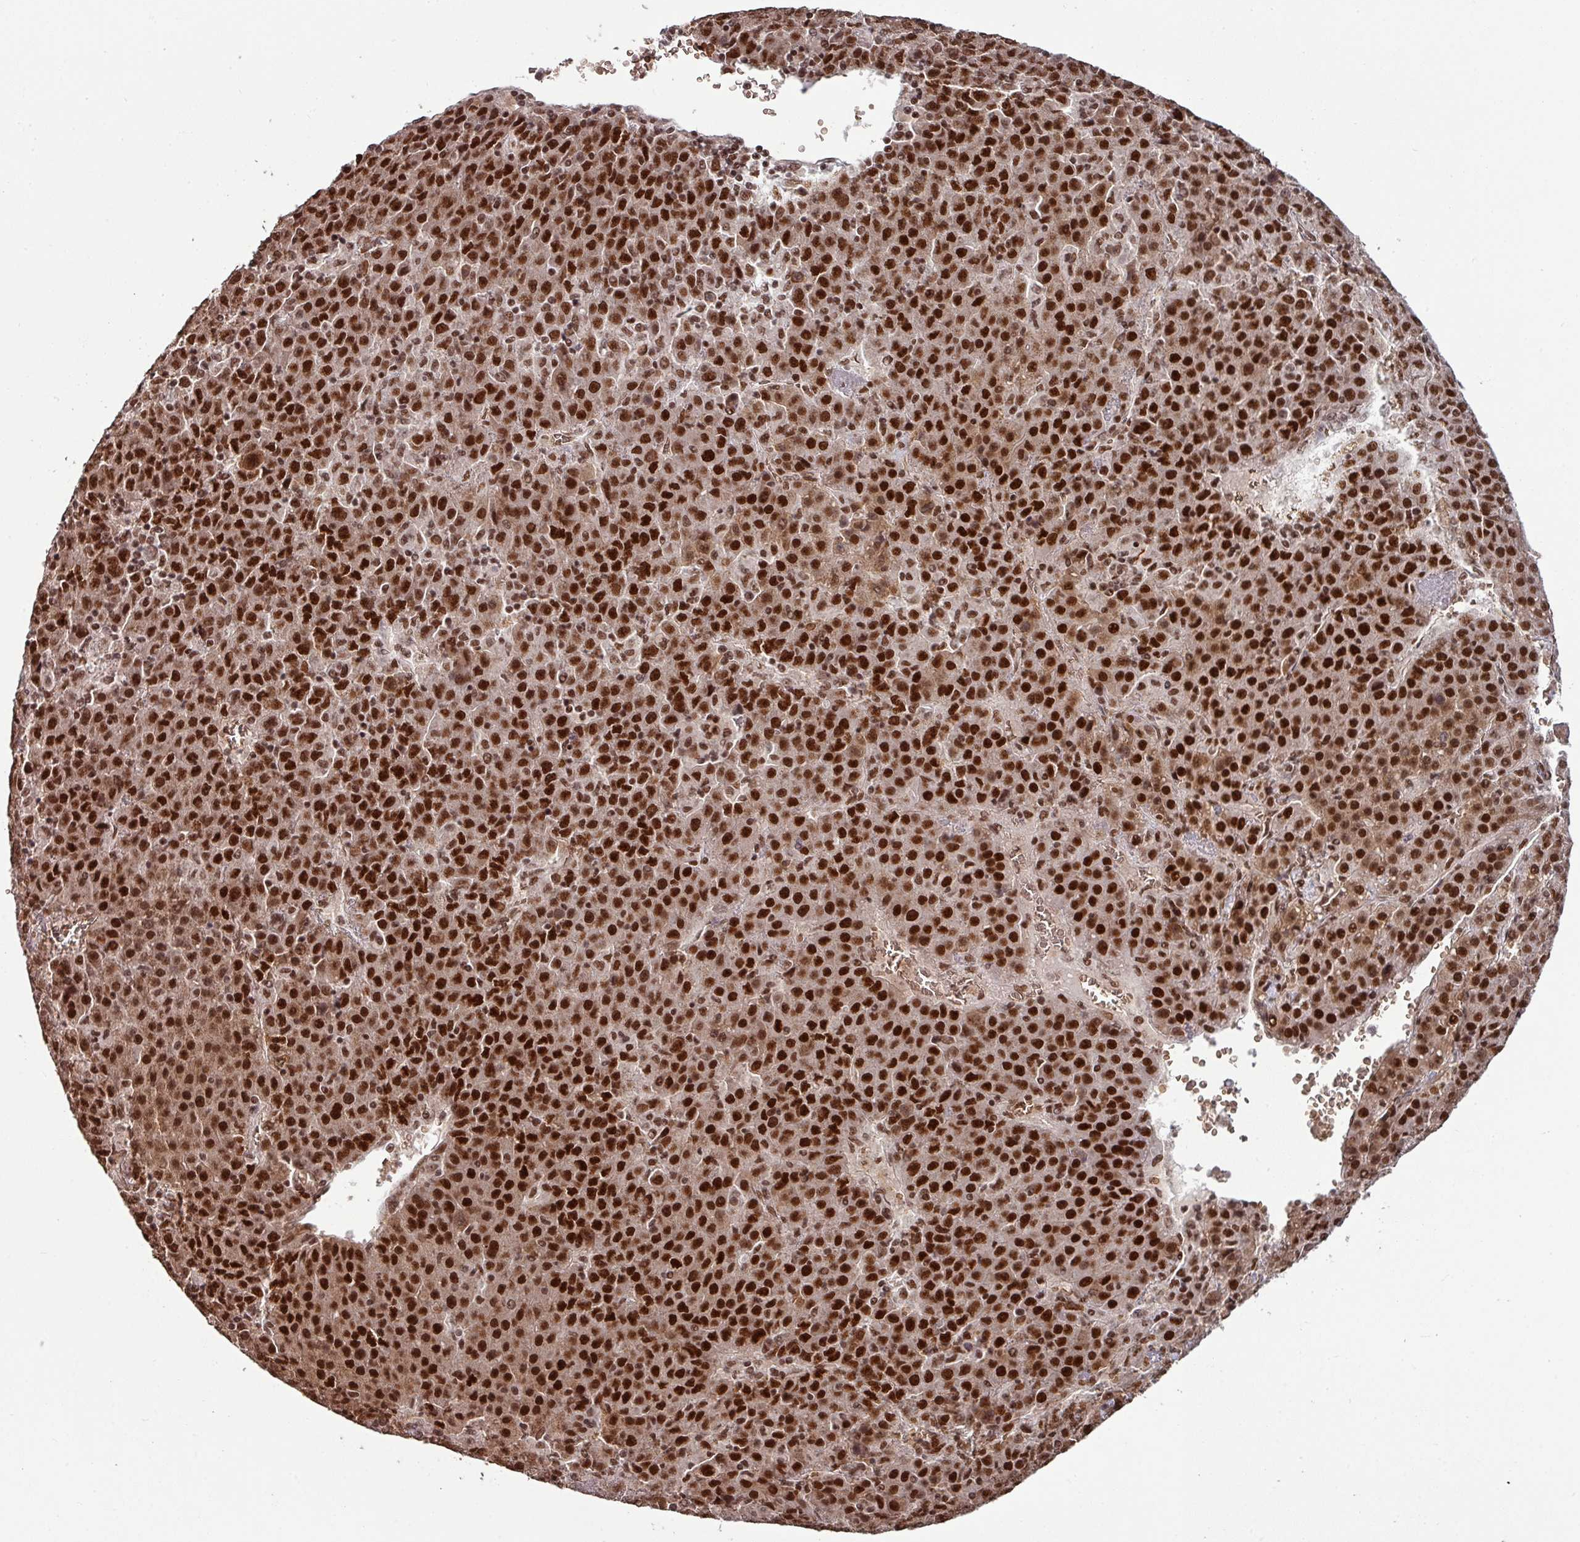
{"staining": {"intensity": "strong", "quantity": ">75%", "location": "nuclear"}, "tissue": "liver cancer", "cell_type": "Tumor cells", "image_type": "cancer", "snomed": [{"axis": "morphology", "description": "Carcinoma, Hepatocellular, NOS"}, {"axis": "topography", "description": "Liver"}], "caption": "Immunohistochemistry (IHC) (DAB) staining of liver hepatocellular carcinoma displays strong nuclear protein expression in about >75% of tumor cells.", "gene": "PHF23", "patient": {"sex": "female", "age": 53}}